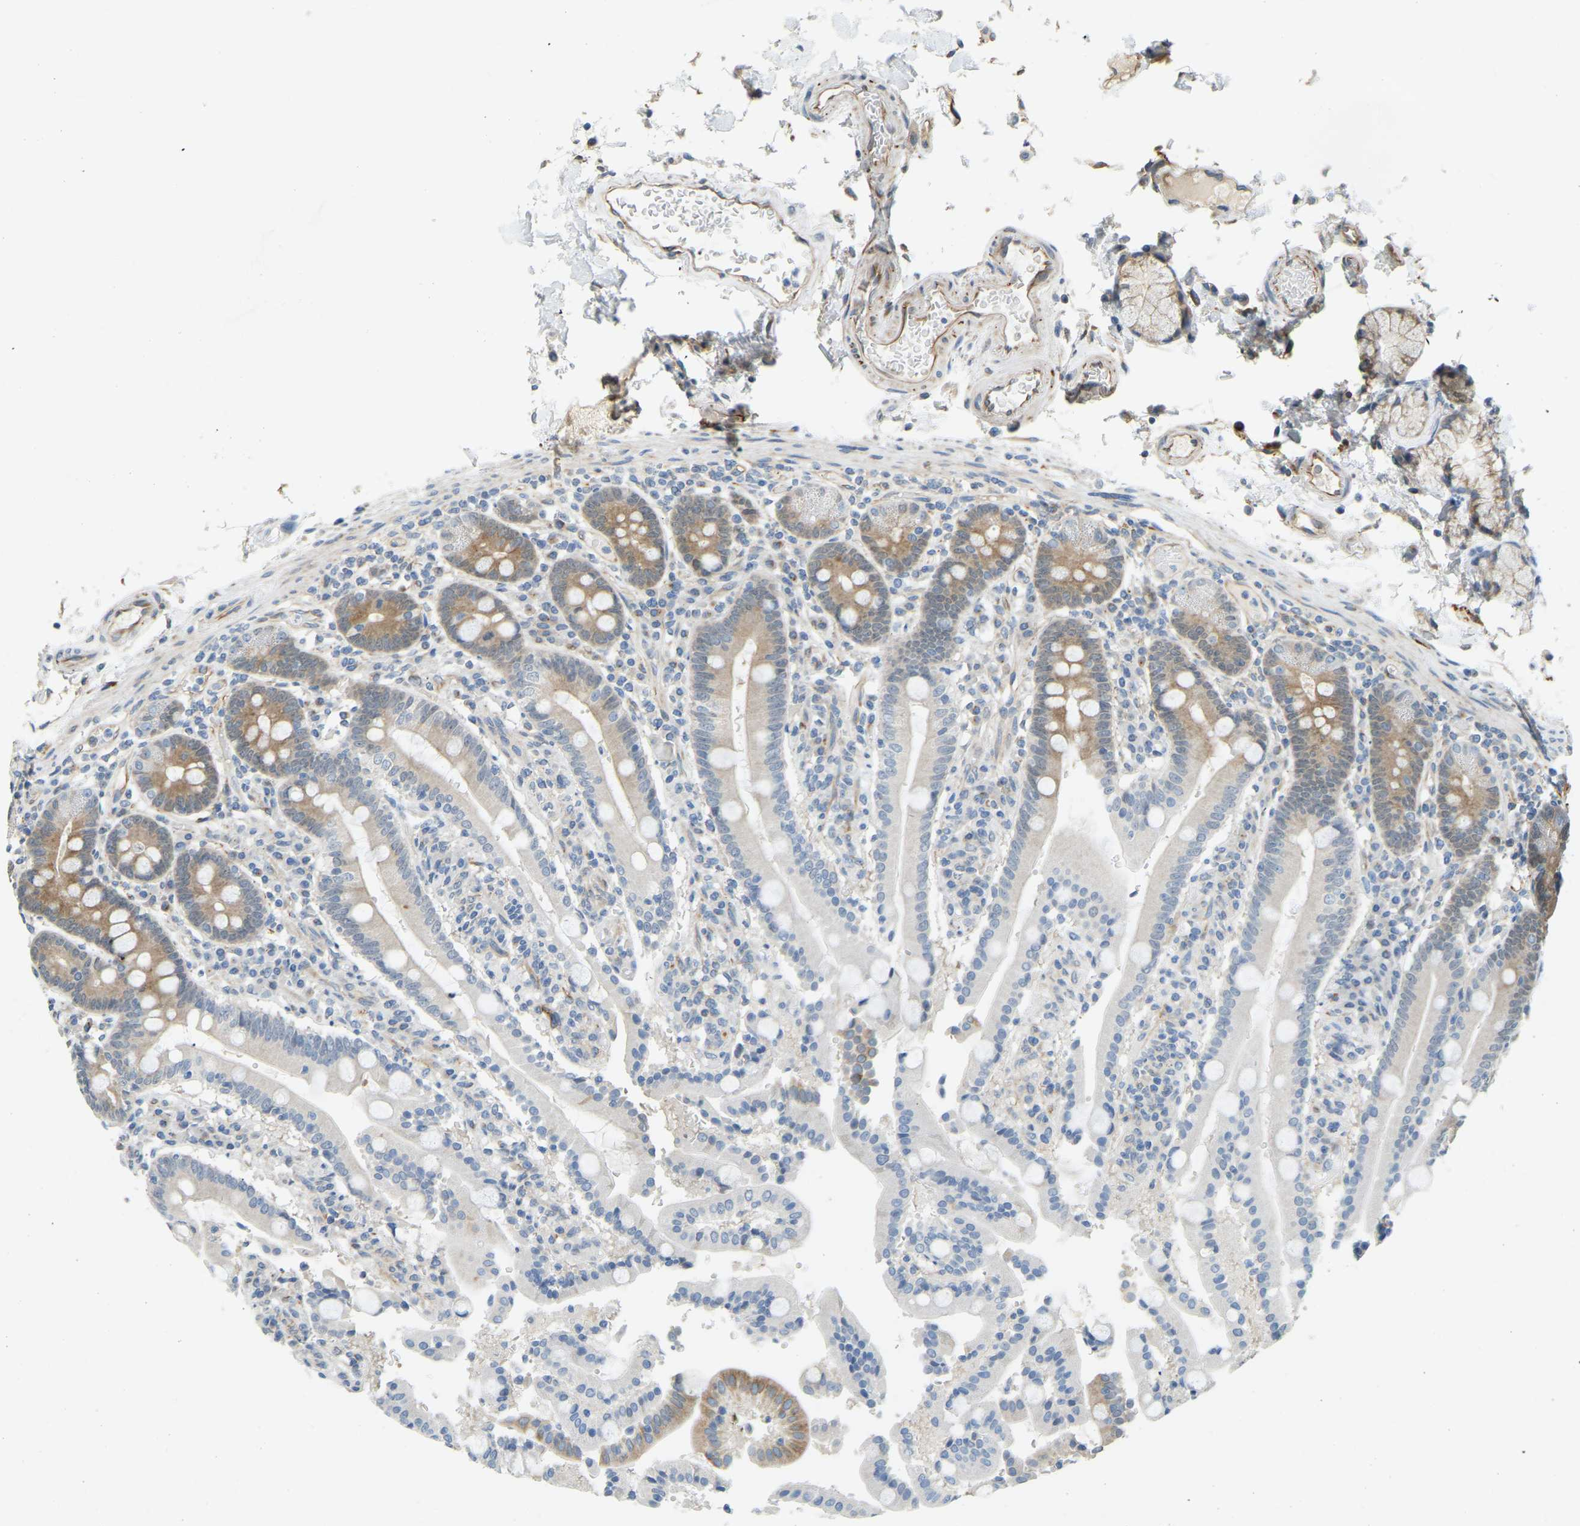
{"staining": {"intensity": "moderate", "quantity": "25%-75%", "location": "cytoplasmic/membranous"}, "tissue": "duodenum", "cell_type": "Glandular cells", "image_type": "normal", "snomed": [{"axis": "morphology", "description": "Normal tissue, NOS"}, {"axis": "topography", "description": "Small intestine, NOS"}], "caption": "Moderate cytoplasmic/membranous protein positivity is seen in about 25%-75% of glandular cells in duodenum.", "gene": "NME8", "patient": {"sex": "female", "age": 71}}